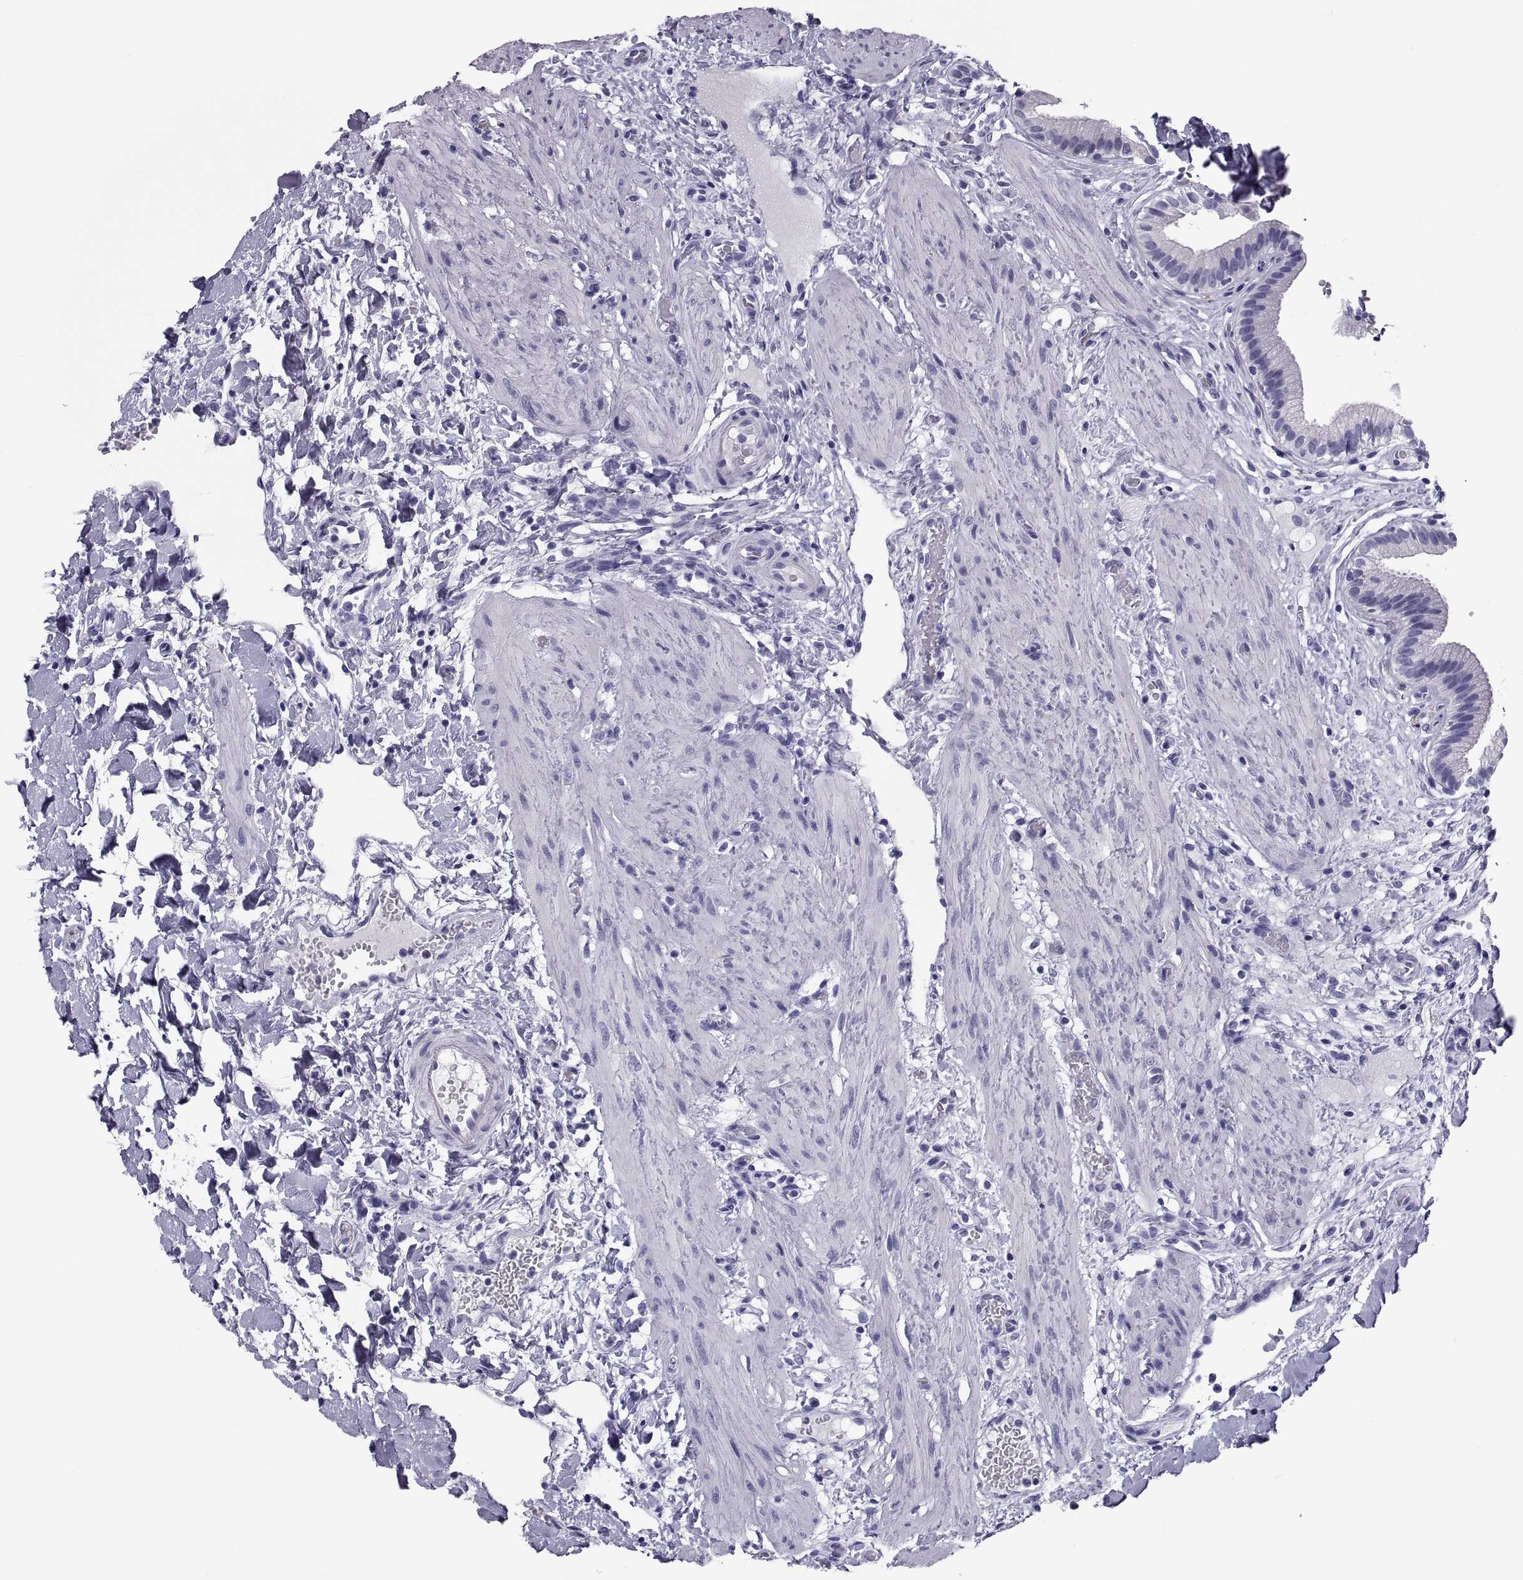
{"staining": {"intensity": "negative", "quantity": "none", "location": "none"}, "tissue": "gallbladder", "cell_type": "Glandular cells", "image_type": "normal", "snomed": [{"axis": "morphology", "description": "Normal tissue, NOS"}, {"axis": "topography", "description": "Gallbladder"}], "caption": "Immunohistochemical staining of normal human gallbladder shows no significant staining in glandular cells. The staining was performed using DAB (3,3'-diaminobenzidine) to visualize the protein expression in brown, while the nuclei were stained in blue with hematoxylin (Magnification: 20x).", "gene": "DEFB129", "patient": {"sex": "female", "age": 24}}